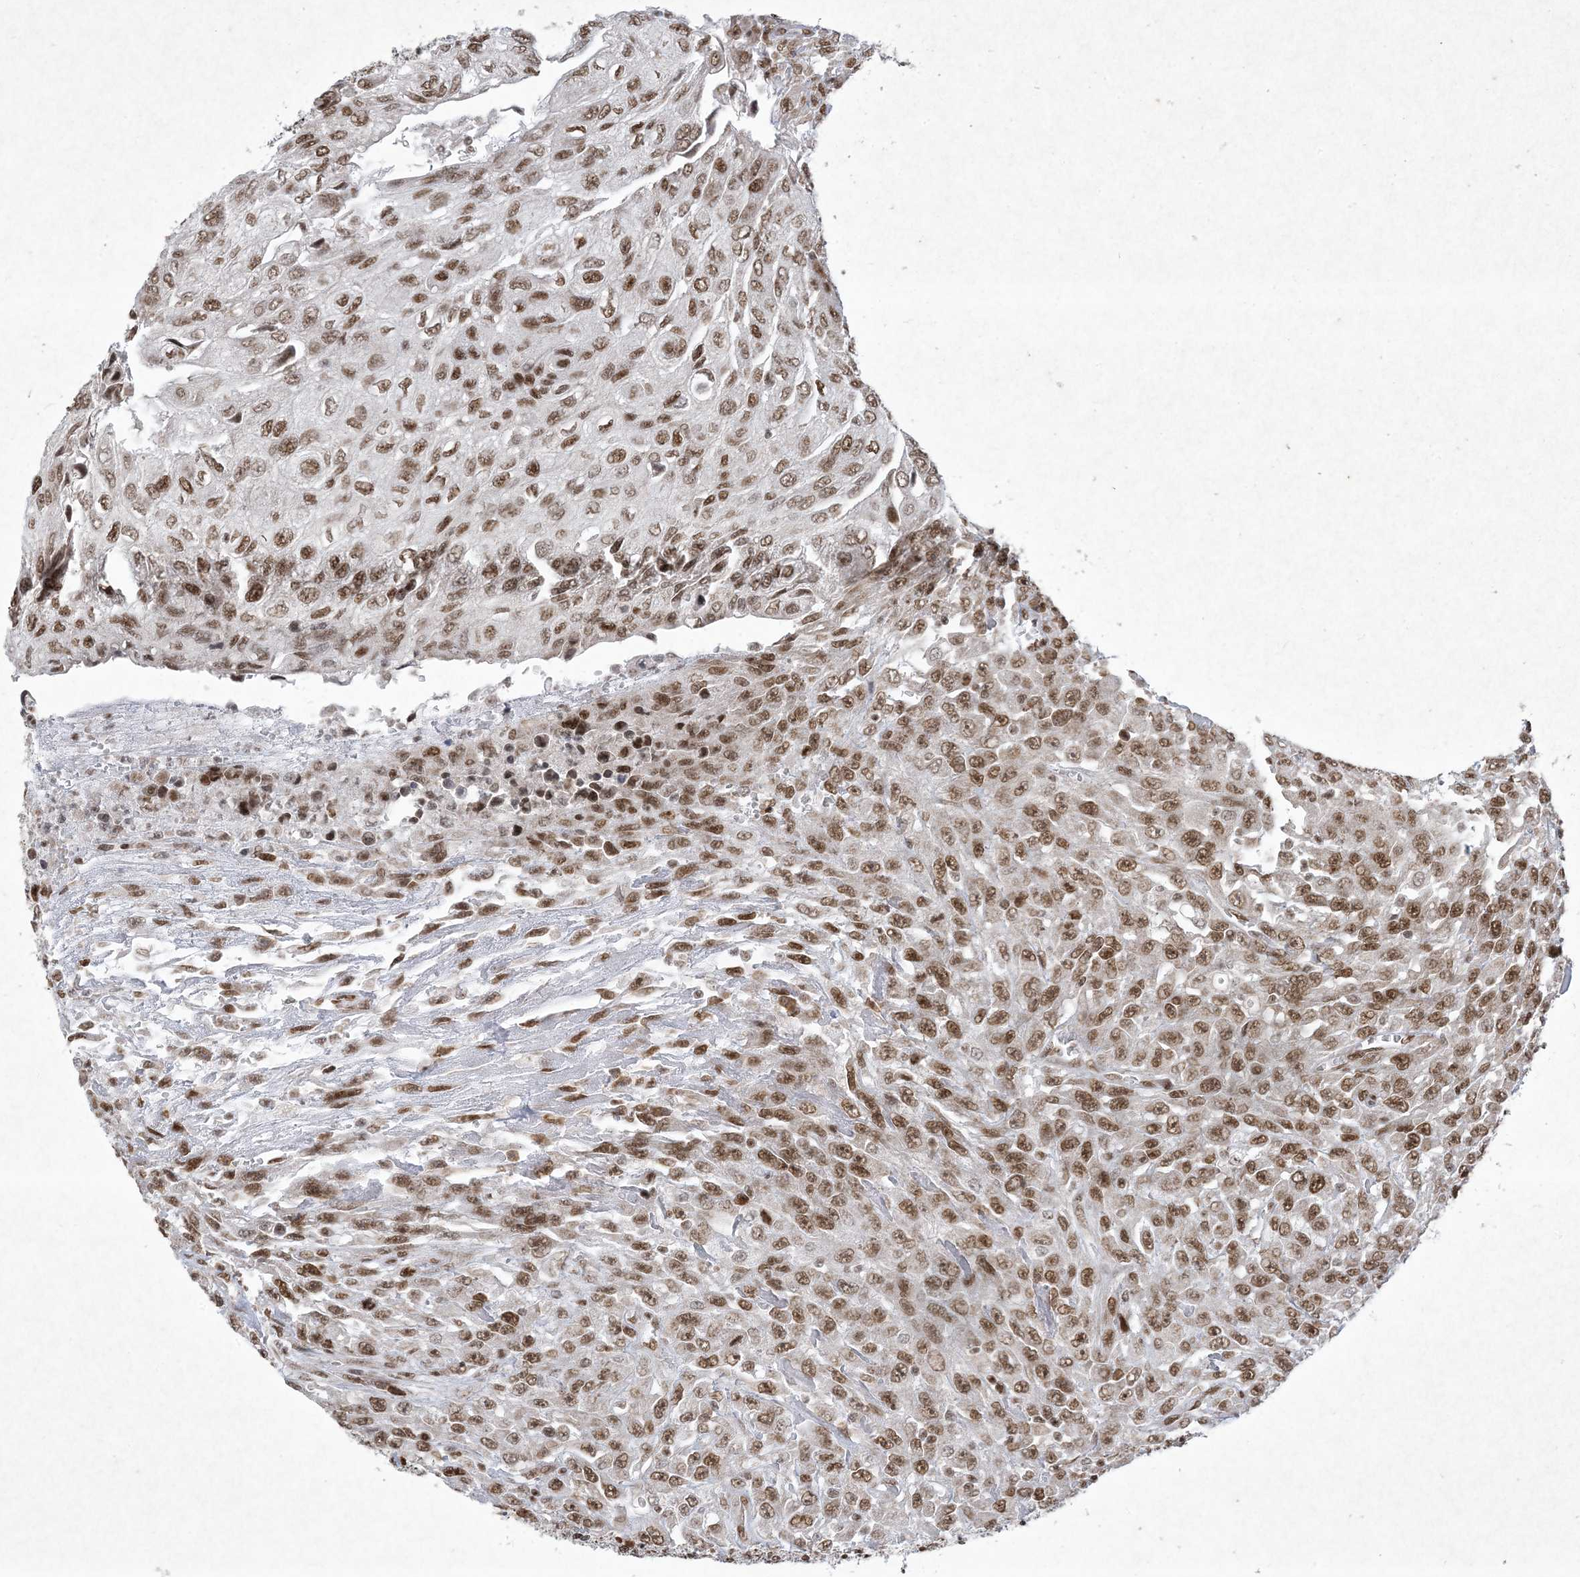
{"staining": {"intensity": "moderate", "quantity": ">75%", "location": "nuclear"}, "tissue": "urothelial cancer", "cell_type": "Tumor cells", "image_type": "cancer", "snomed": [{"axis": "morphology", "description": "Urothelial carcinoma, High grade"}, {"axis": "topography", "description": "Urinary bladder"}], "caption": "High-power microscopy captured an immunohistochemistry (IHC) image of urothelial carcinoma (high-grade), revealing moderate nuclear positivity in about >75% of tumor cells. The staining was performed using DAB (3,3'-diaminobenzidine) to visualize the protein expression in brown, while the nuclei were stained in blue with hematoxylin (Magnification: 20x).", "gene": "PKNOX2", "patient": {"sex": "male", "age": 66}}